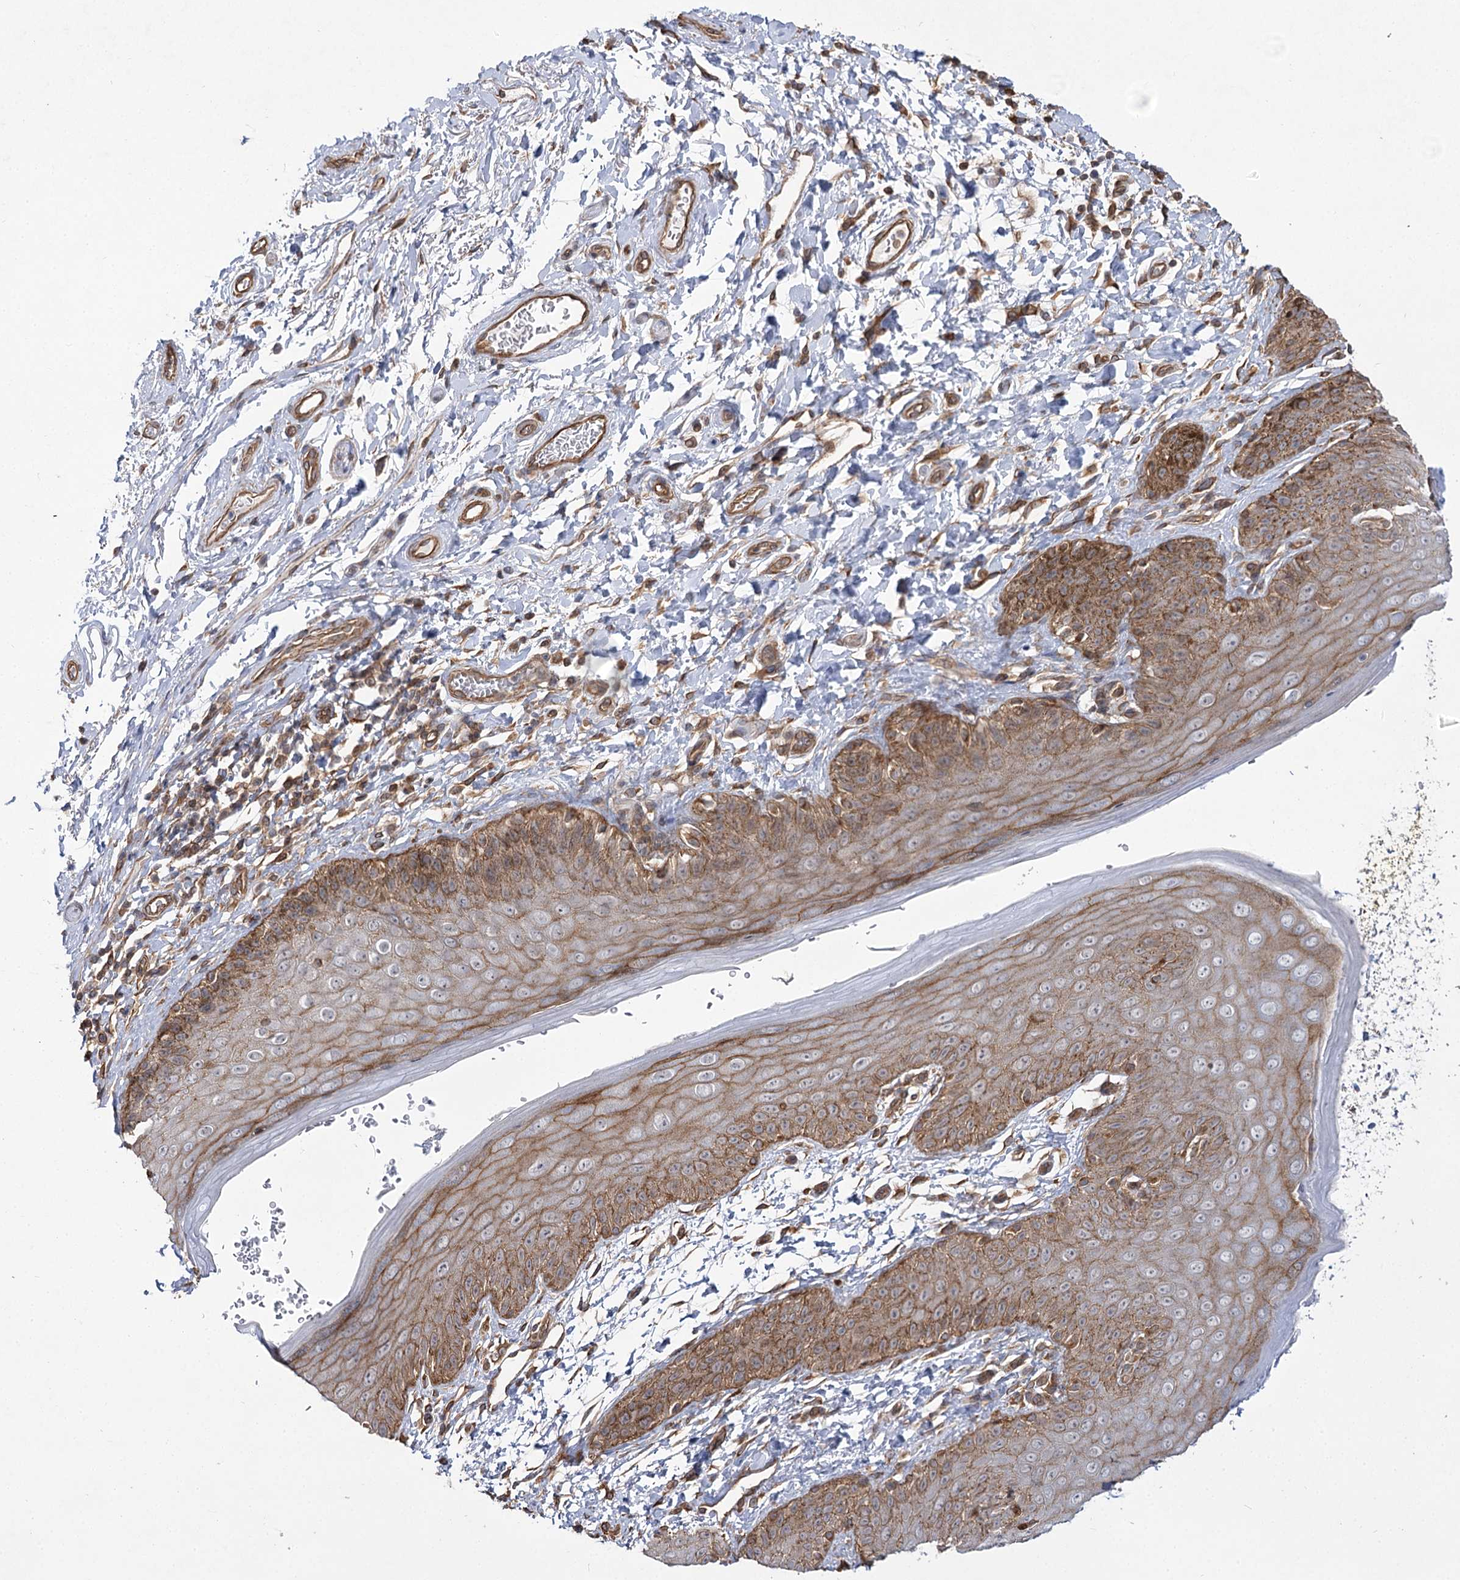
{"staining": {"intensity": "moderate", "quantity": ">75%", "location": "cytoplasmic/membranous"}, "tissue": "skin", "cell_type": "Epidermal cells", "image_type": "normal", "snomed": [{"axis": "morphology", "description": "Normal tissue, NOS"}, {"axis": "topography", "description": "Anal"}], "caption": "The micrograph exhibits immunohistochemical staining of unremarkable skin. There is moderate cytoplasmic/membranous expression is present in approximately >75% of epidermal cells. (brown staining indicates protein expression, while blue staining denotes nuclei).", "gene": "SH3BP5L", "patient": {"sex": "male", "age": 44}}